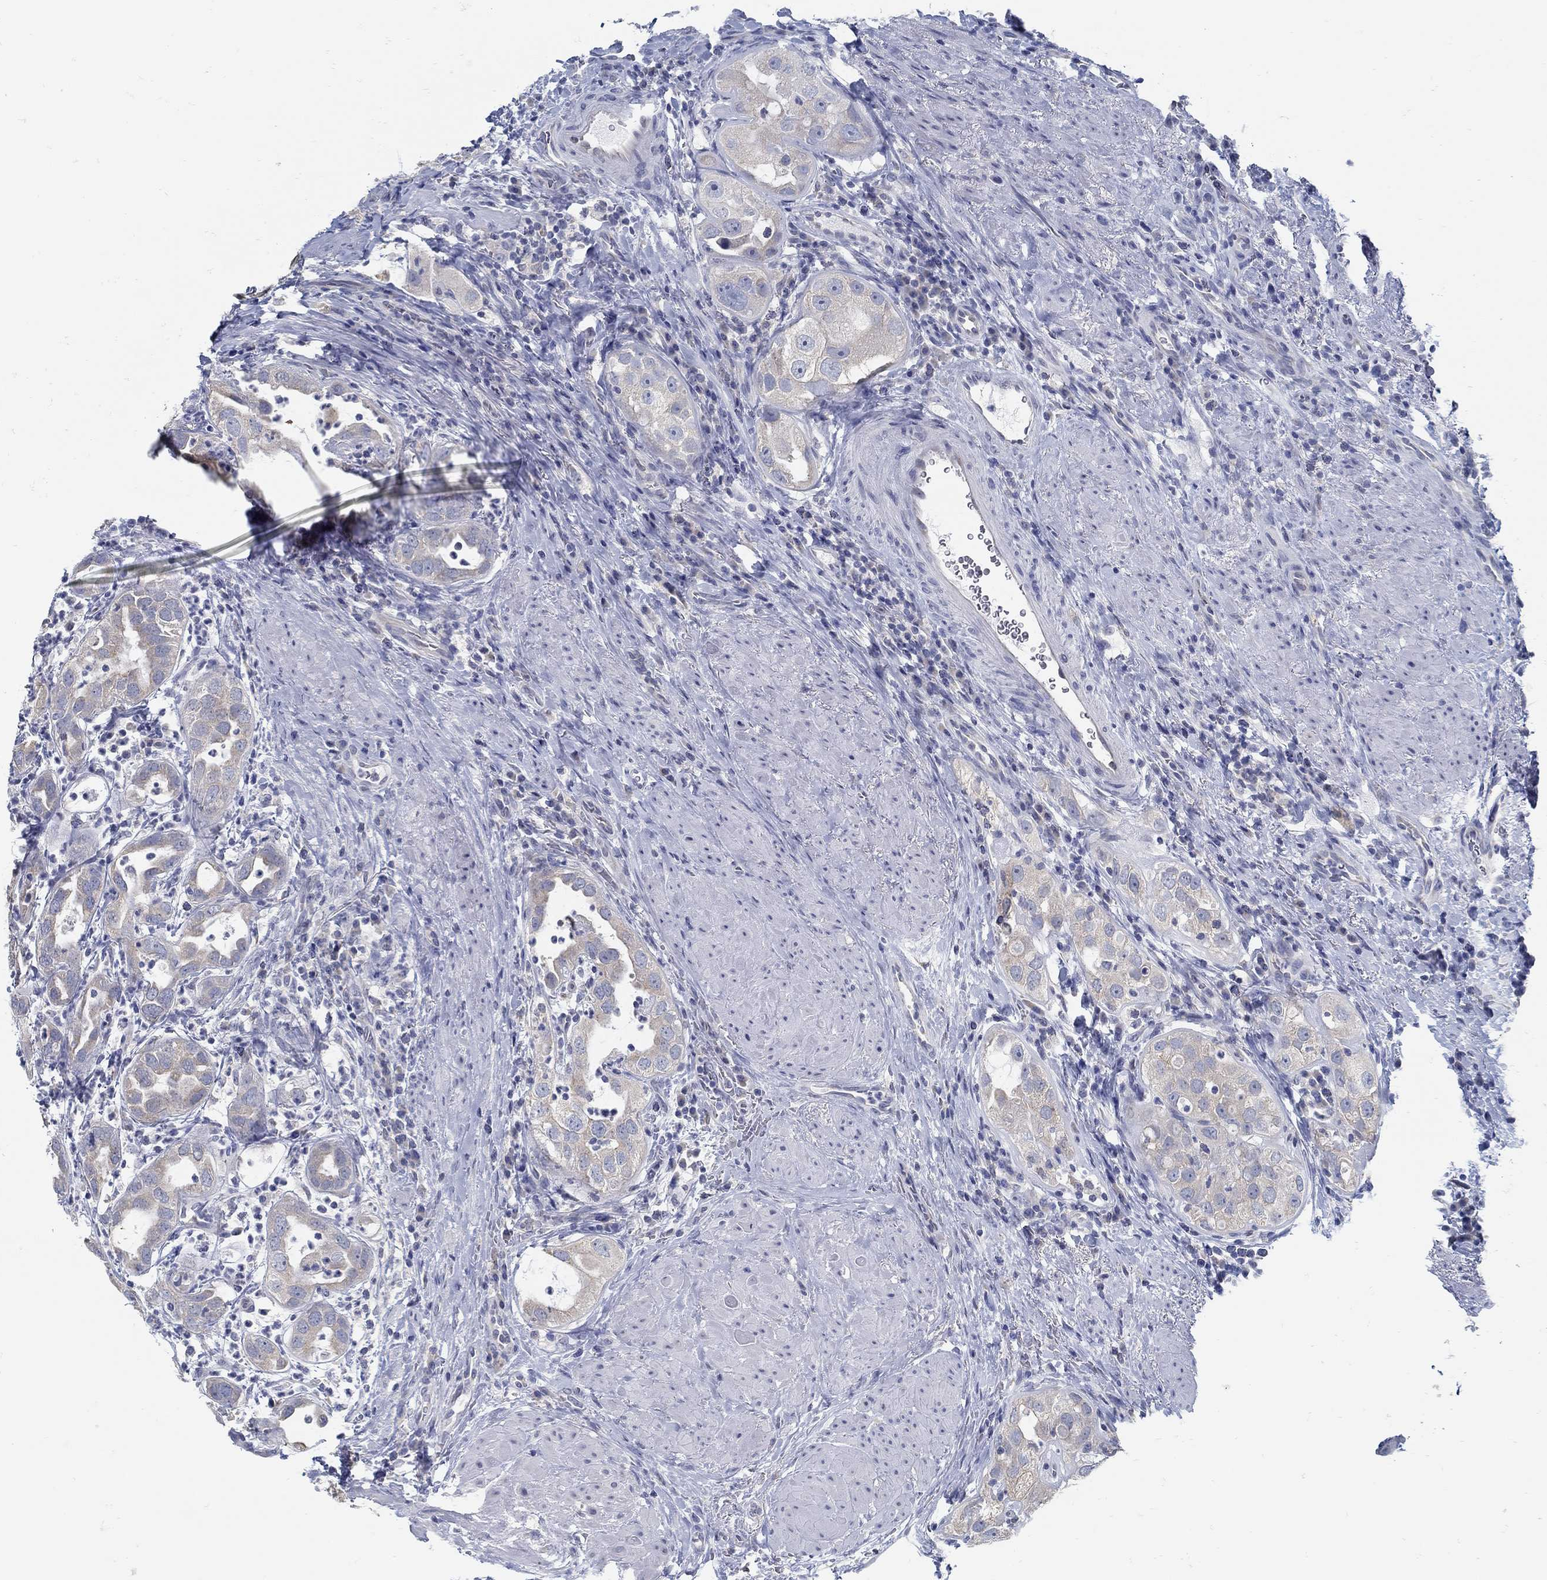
{"staining": {"intensity": "weak", "quantity": "25%-75%", "location": "cytoplasmic/membranous"}, "tissue": "urothelial cancer", "cell_type": "Tumor cells", "image_type": "cancer", "snomed": [{"axis": "morphology", "description": "Urothelial carcinoma, High grade"}, {"axis": "topography", "description": "Urinary bladder"}], "caption": "This histopathology image reveals immunohistochemistry (IHC) staining of human high-grade urothelial carcinoma, with low weak cytoplasmic/membranous positivity in approximately 25%-75% of tumor cells.", "gene": "ZFAND4", "patient": {"sex": "female", "age": 41}}